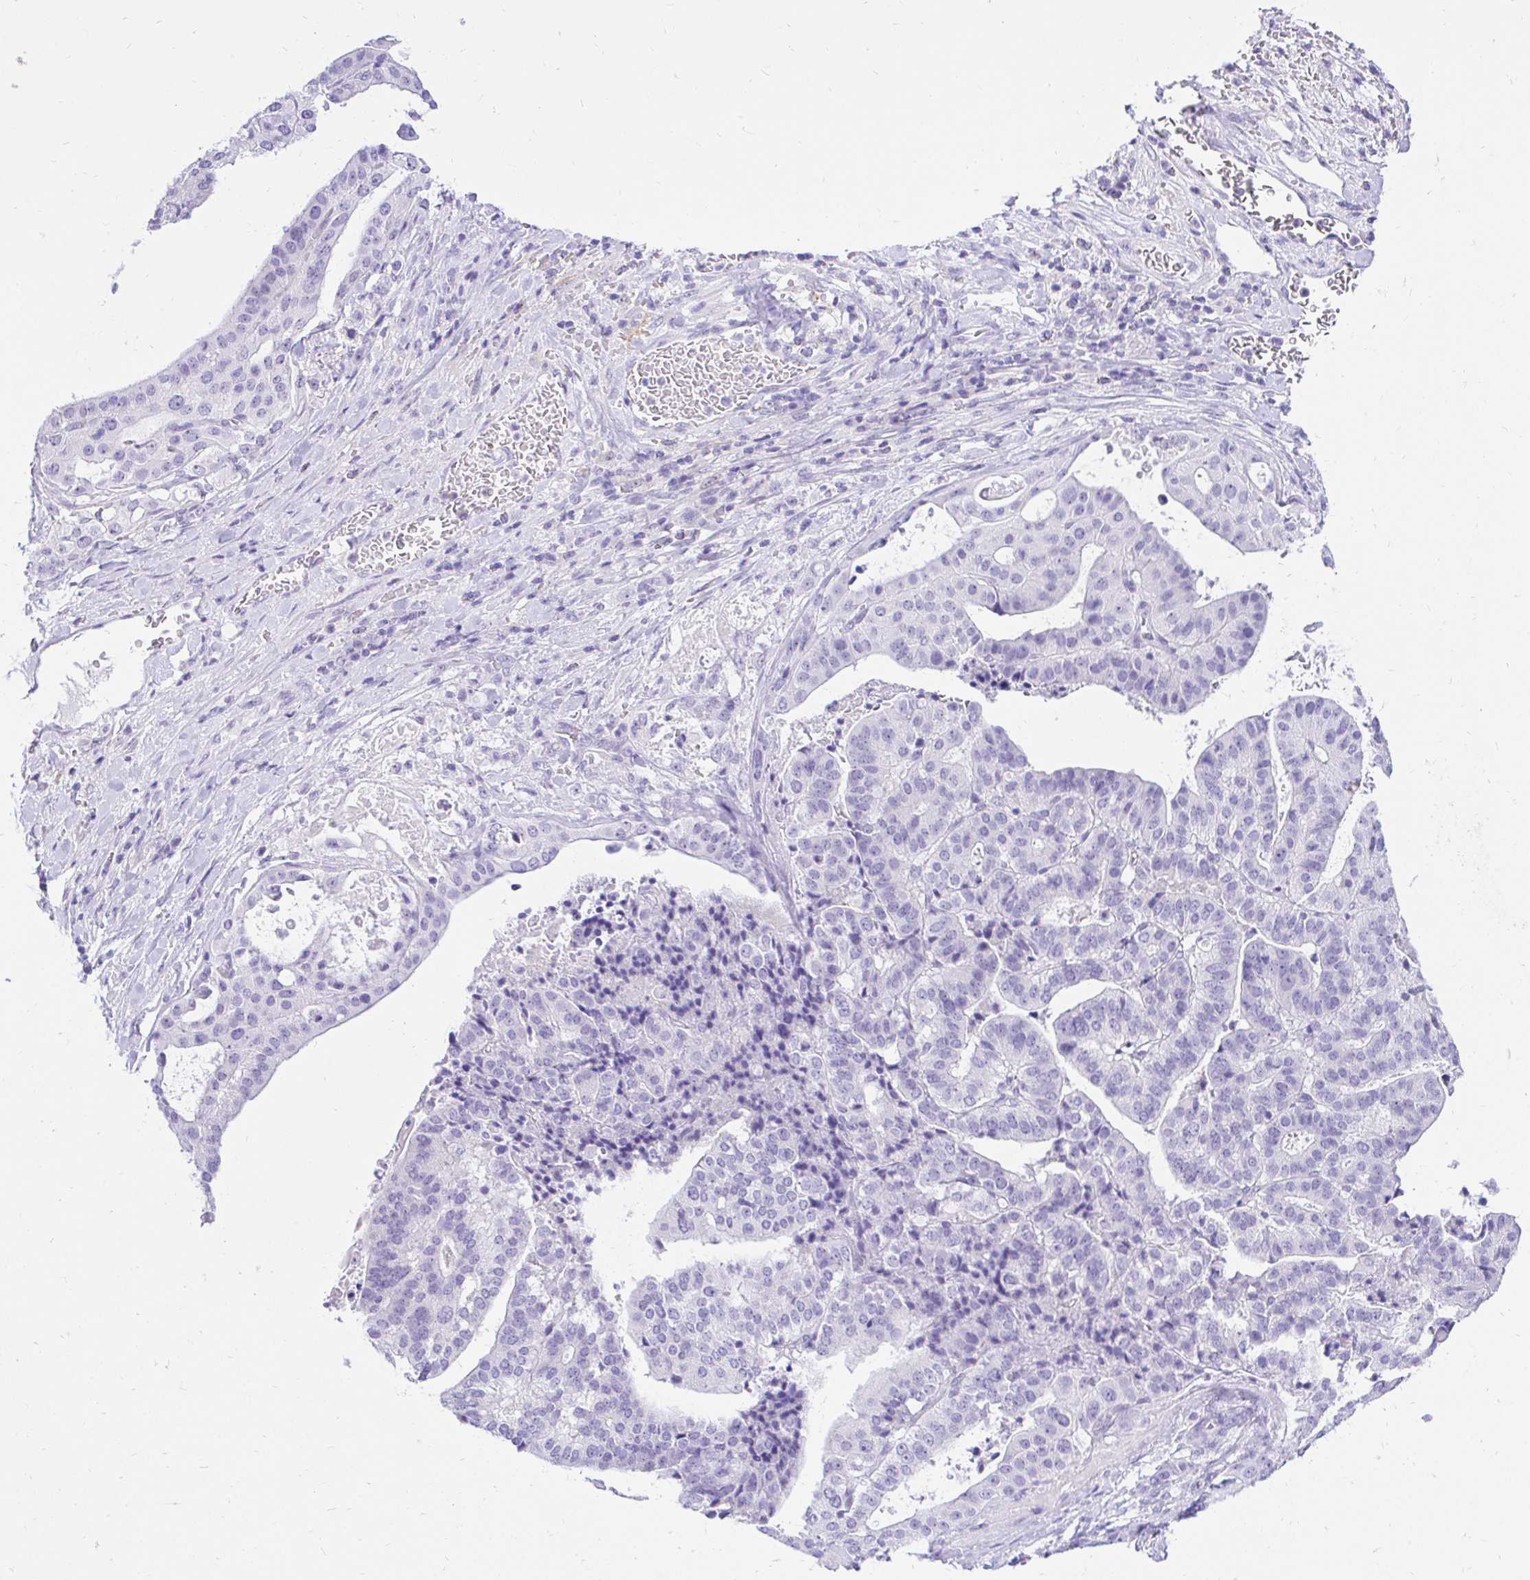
{"staining": {"intensity": "negative", "quantity": "none", "location": "none"}, "tissue": "stomach cancer", "cell_type": "Tumor cells", "image_type": "cancer", "snomed": [{"axis": "morphology", "description": "Adenocarcinoma, NOS"}, {"axis": "topography", "description": "Stomach"}], "caption": "Immunohistochemistry image of neoplastic tissue: stomach adenocarcinoma stained with DAB (3,3'-diaminobenzidine) exhibits no significant protein positivity in tumor cells.", "gene": "FATE1", "patient": {"sex": "male", "age": 48}}